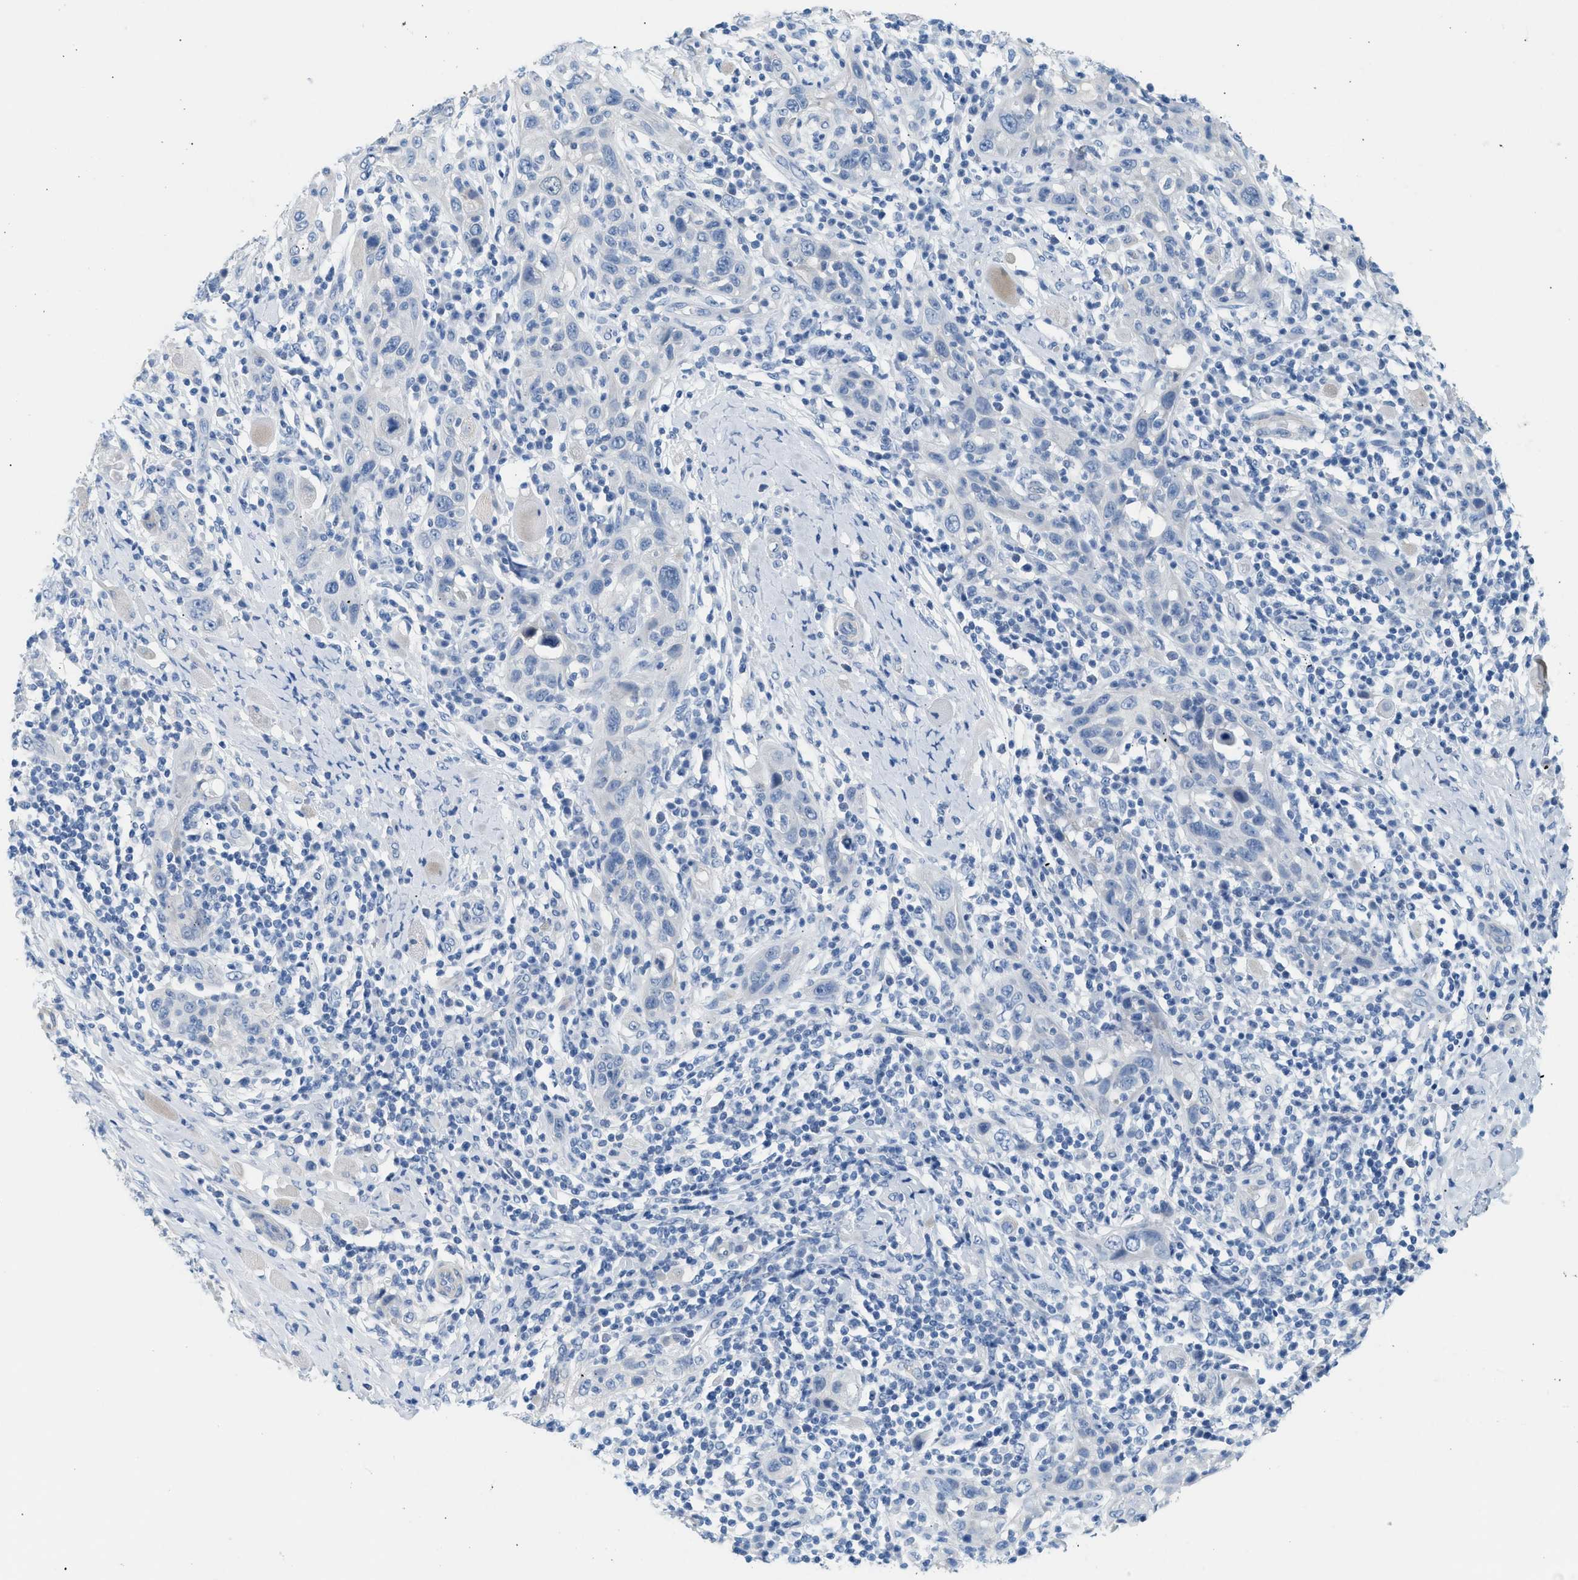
{"staining": {"intensity": "negative", "quantity": "none", "location": "none"}, "tissue": "skin cancer", "cell_type": "Tumor cells", "image_type": "cancer", "snomed": [{"axis": "morphology", "description": "Squamous cell carcinoma, NOS"}, {"axis": "topography", "description": "Skin"}], "caption": "This is a image of immunohistochemistry staining of skin cancer, which shows no expression in tumor cells.", "gene": "SPAM1", "patient": {"sex": "female", "age": 88}}